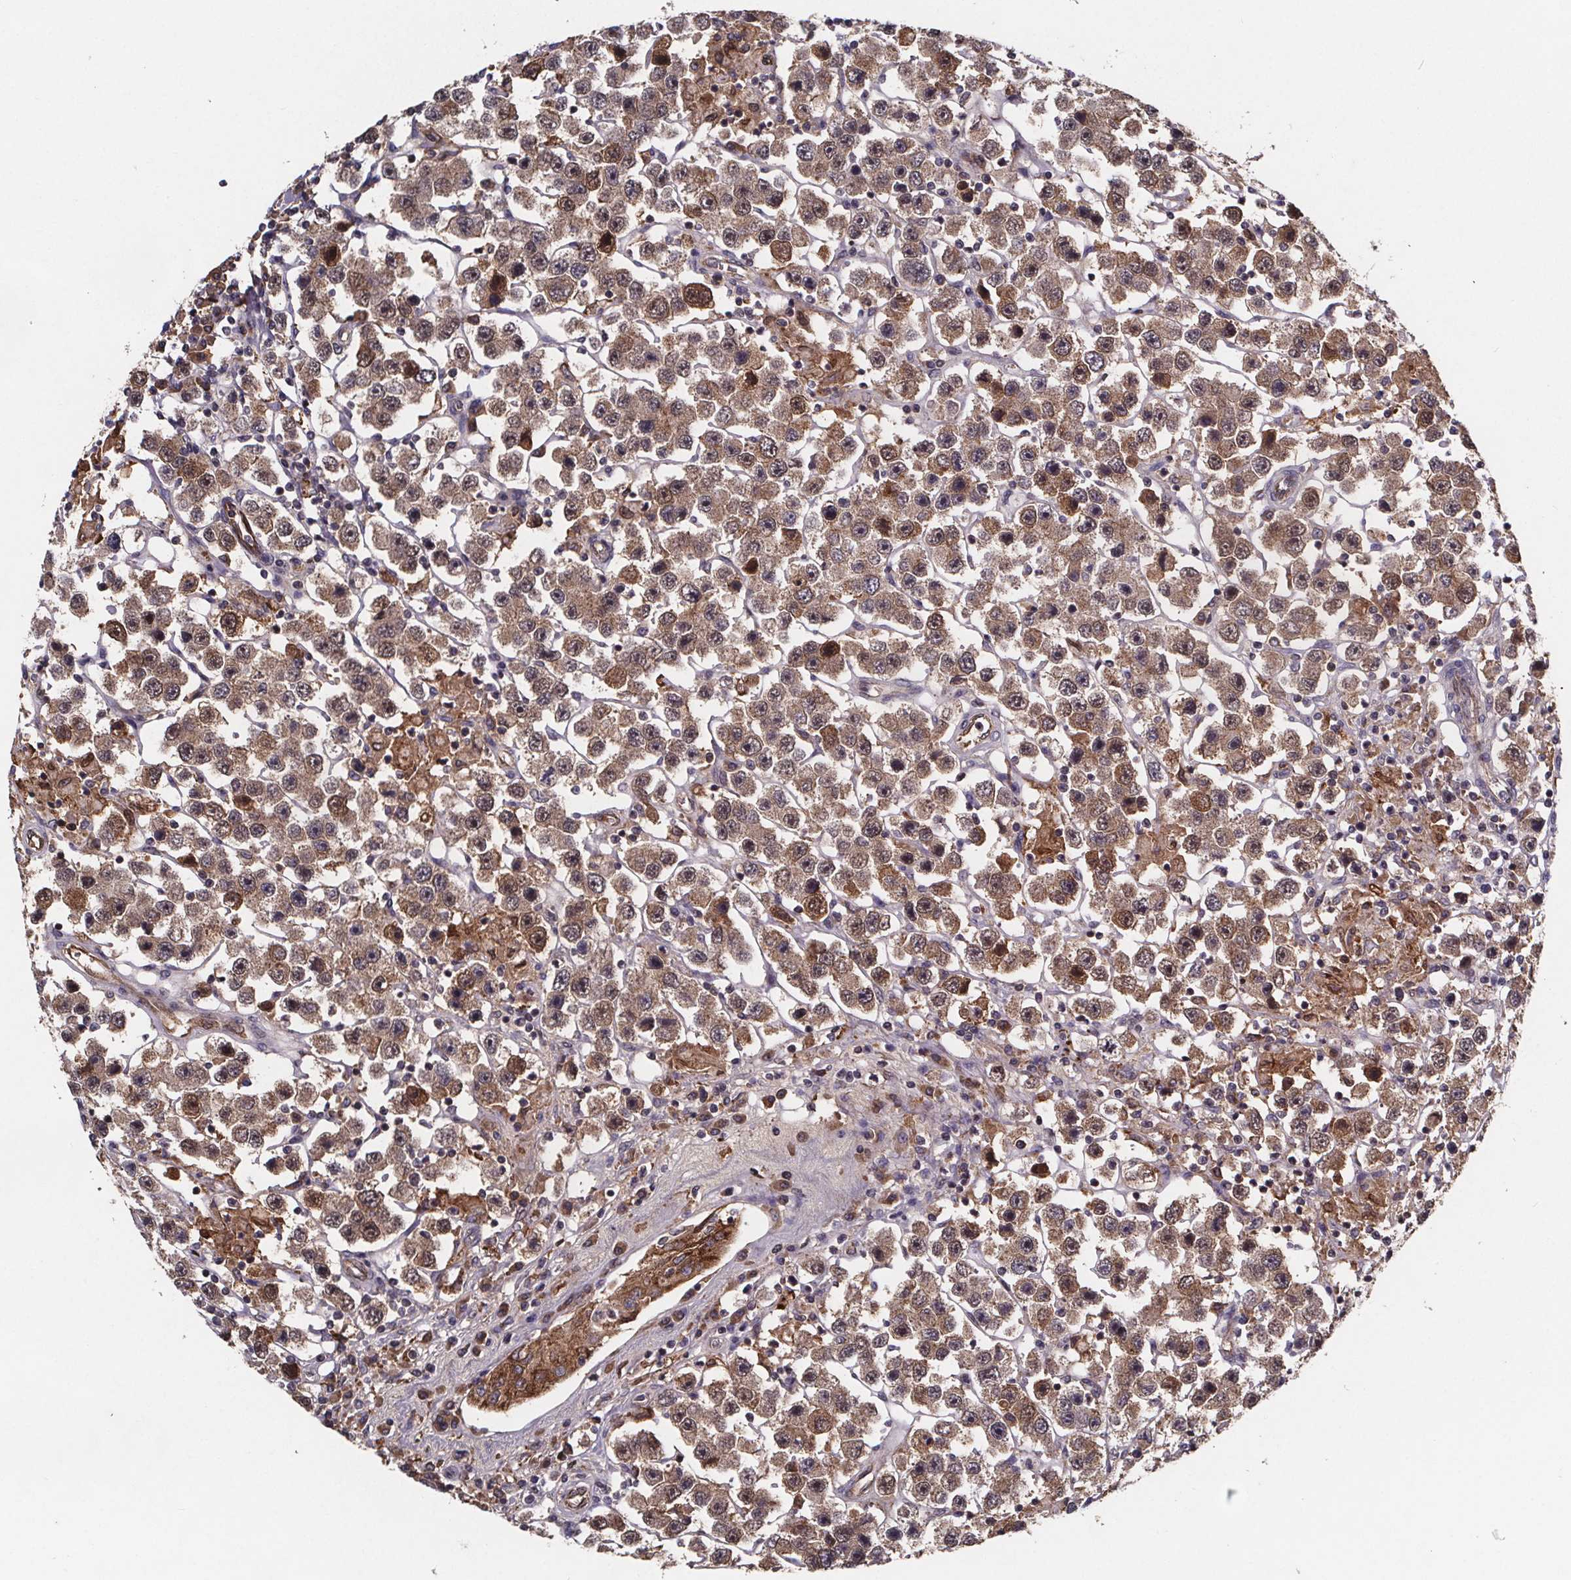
{"staining": {"intensity": "moderate", "quantity": ">75%", "location": "cytoplasmic/membranous,nuclear"}, "tissue": "testis cancer", "cell_type": "Tumor cells", "image_type": "cancer", "snomed": [{"axis": "morphology", "description": "Seminoma, NOS"}, {"axis": "topography", "description": "Testis"}], "caption": "Brown immunohistochemical staining in human testis cancer displays moderate cytoplasmic/membranous and nuclear staining in approximately >75% of tumor cells.", "gene": "FASTKD3", "patient": {"sex": "male", "age": 45}}